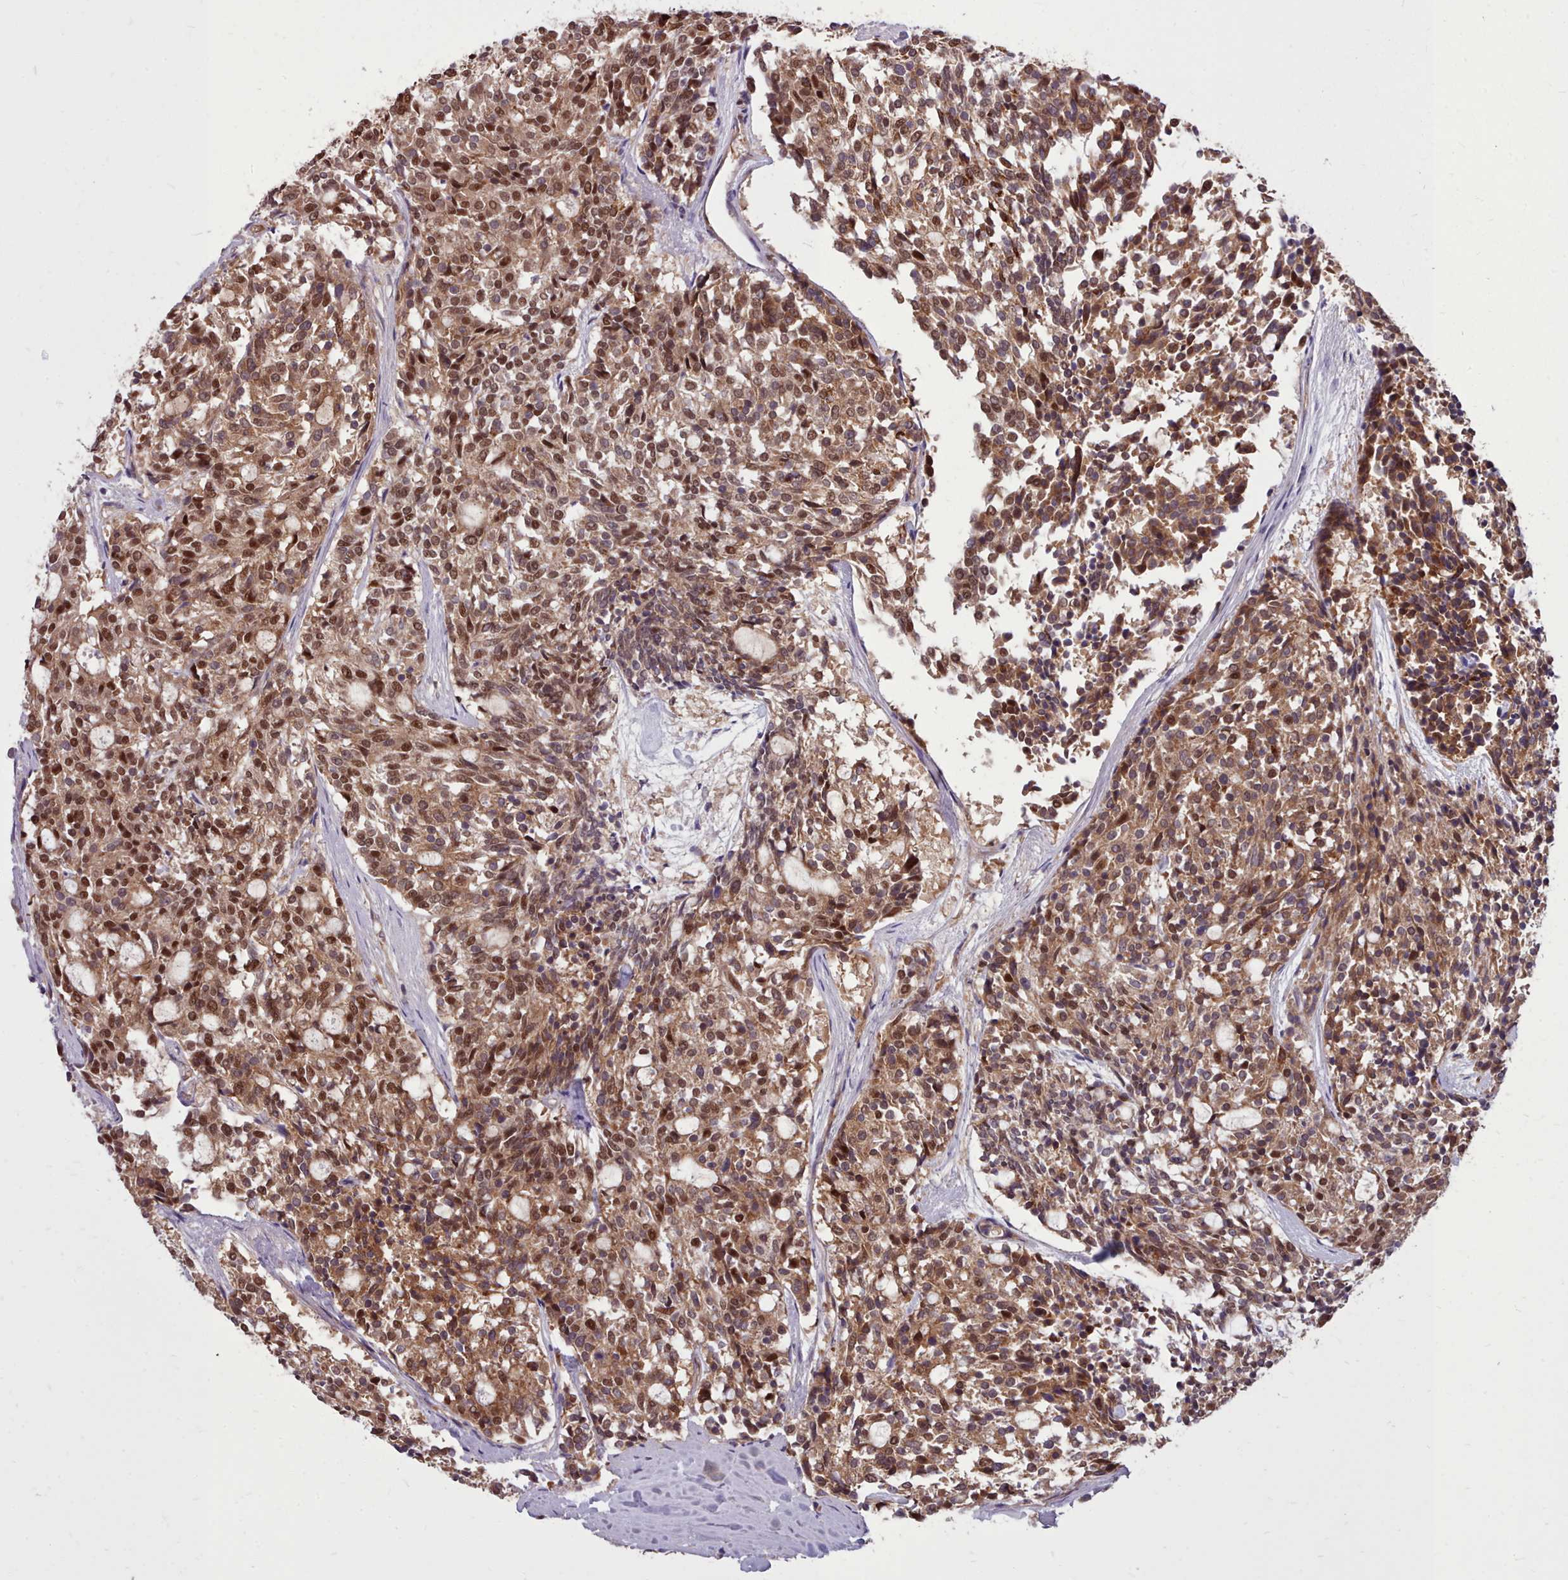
{"staining": {"intensity": "moderate", "quantity": ">75%", "location": "cytoplasmic/membranous,nuclear"}, "tissue": "carcinoid", "cell_type": "Tumor cells", "image_type": "cancer", "snomed": [{"axis": "morphology", "description": "Carcinoid, malignant, NOS"}, {"axis": "topography", "description": "Pancreas"}], "caption": "This is an image of IHC staining of carcinoid, which shows moderate expression in the cytoplasmic/membranous and nuclear of tumor cells.", "gene": "AHCY", "patient": {"sex": "female", "age": 54}}